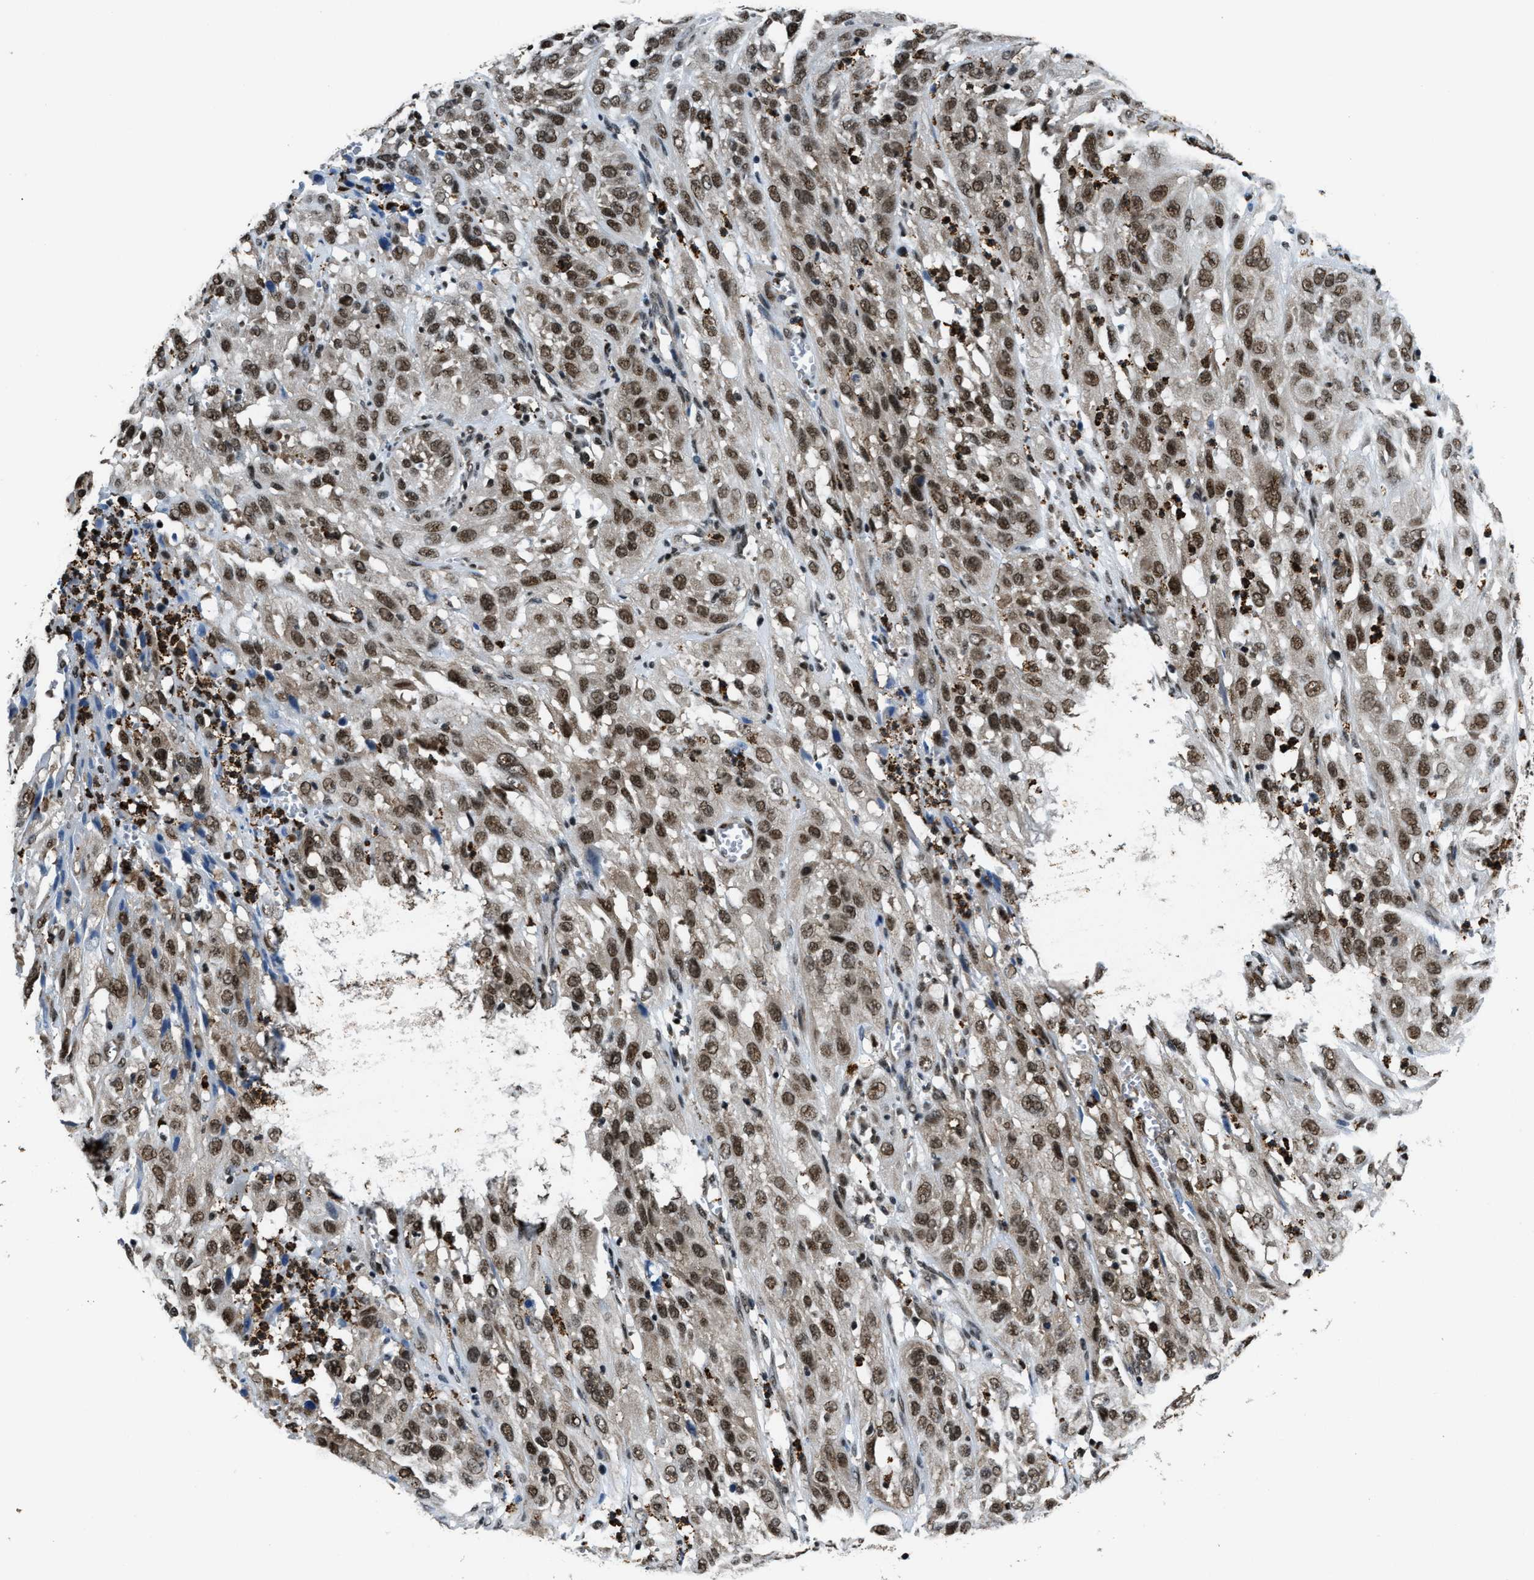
{"staining": {"intensity": "moderate", "quantity": ">75%", "location": "nuclear"}, "tissue": "cervical cancer", "cell_type": "Tumor cells", "image_type": "cancer", "snomed": [{"axis": "morphology", "description": "Squamous cell carcinoma, NOS"}, {"axis": "topography", "description": "Cervix"}], "caption": "A micrograph showing moderate nuclear staining in approximately >75% of tumor cells in cervical cancer, as visualized by brown immunohistochemical staining.", "gene": "CCNDBP1", "patient": {"sex": "female", "age": 32}}